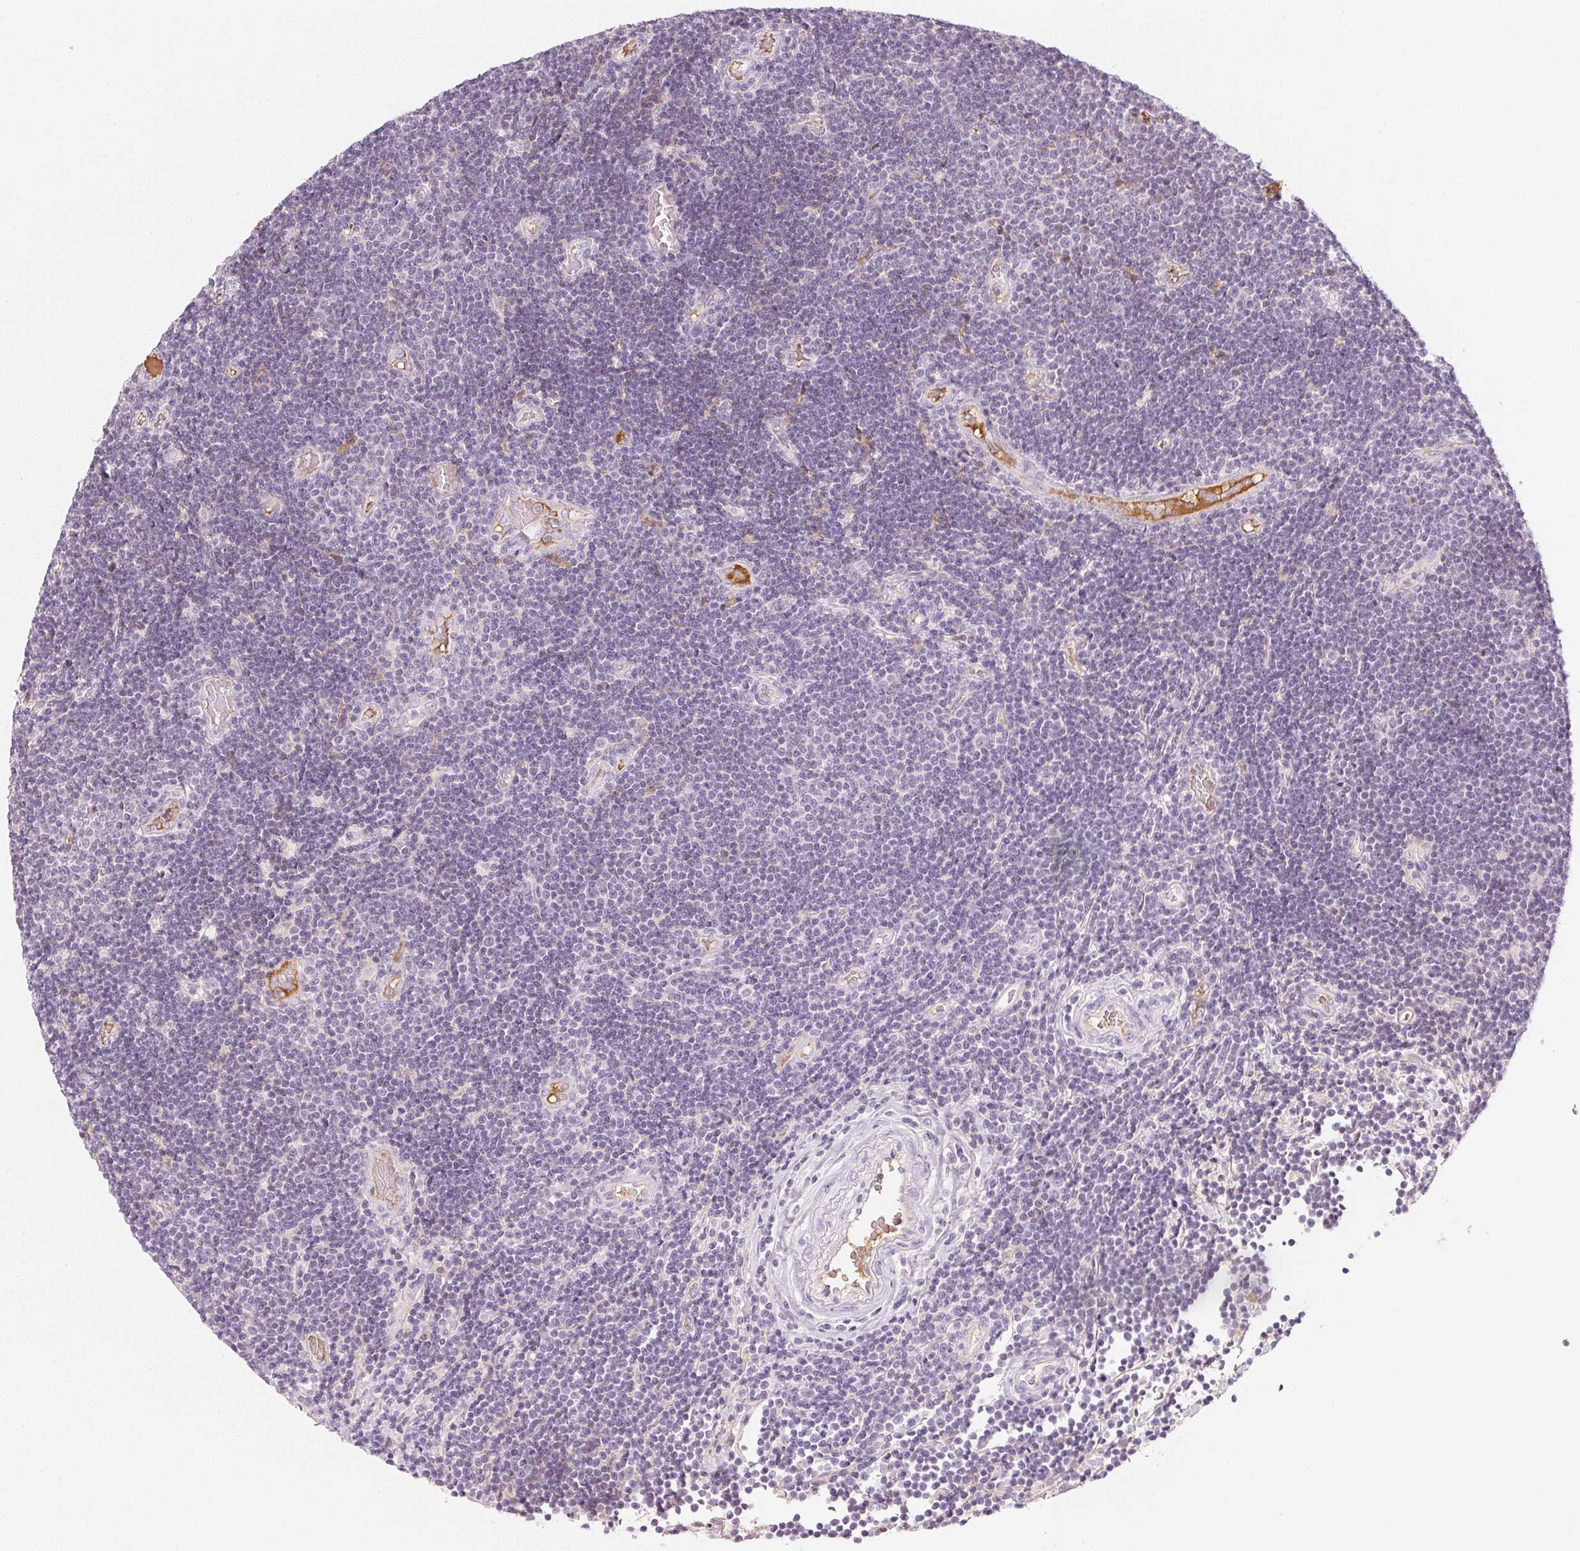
{"staining": {"intensity": "negative", "quantity": "none", "location": "none"}, "tissue": "lymphoma", "cell_type": "Tumor cells", "image_type": "cancer", "snomed": [{"axis": "morphology", "description": "Malignant lymphoma, non-Hodgkin's type, Low grade"}, {"axis": "topography", "description": "Brain"}], "caption": "Immunohistochemical staining of human lymphoma reveals no significant expression in tumor cells.", "gene": "AFM", "patient": {"sex": "female", "age": 66}}